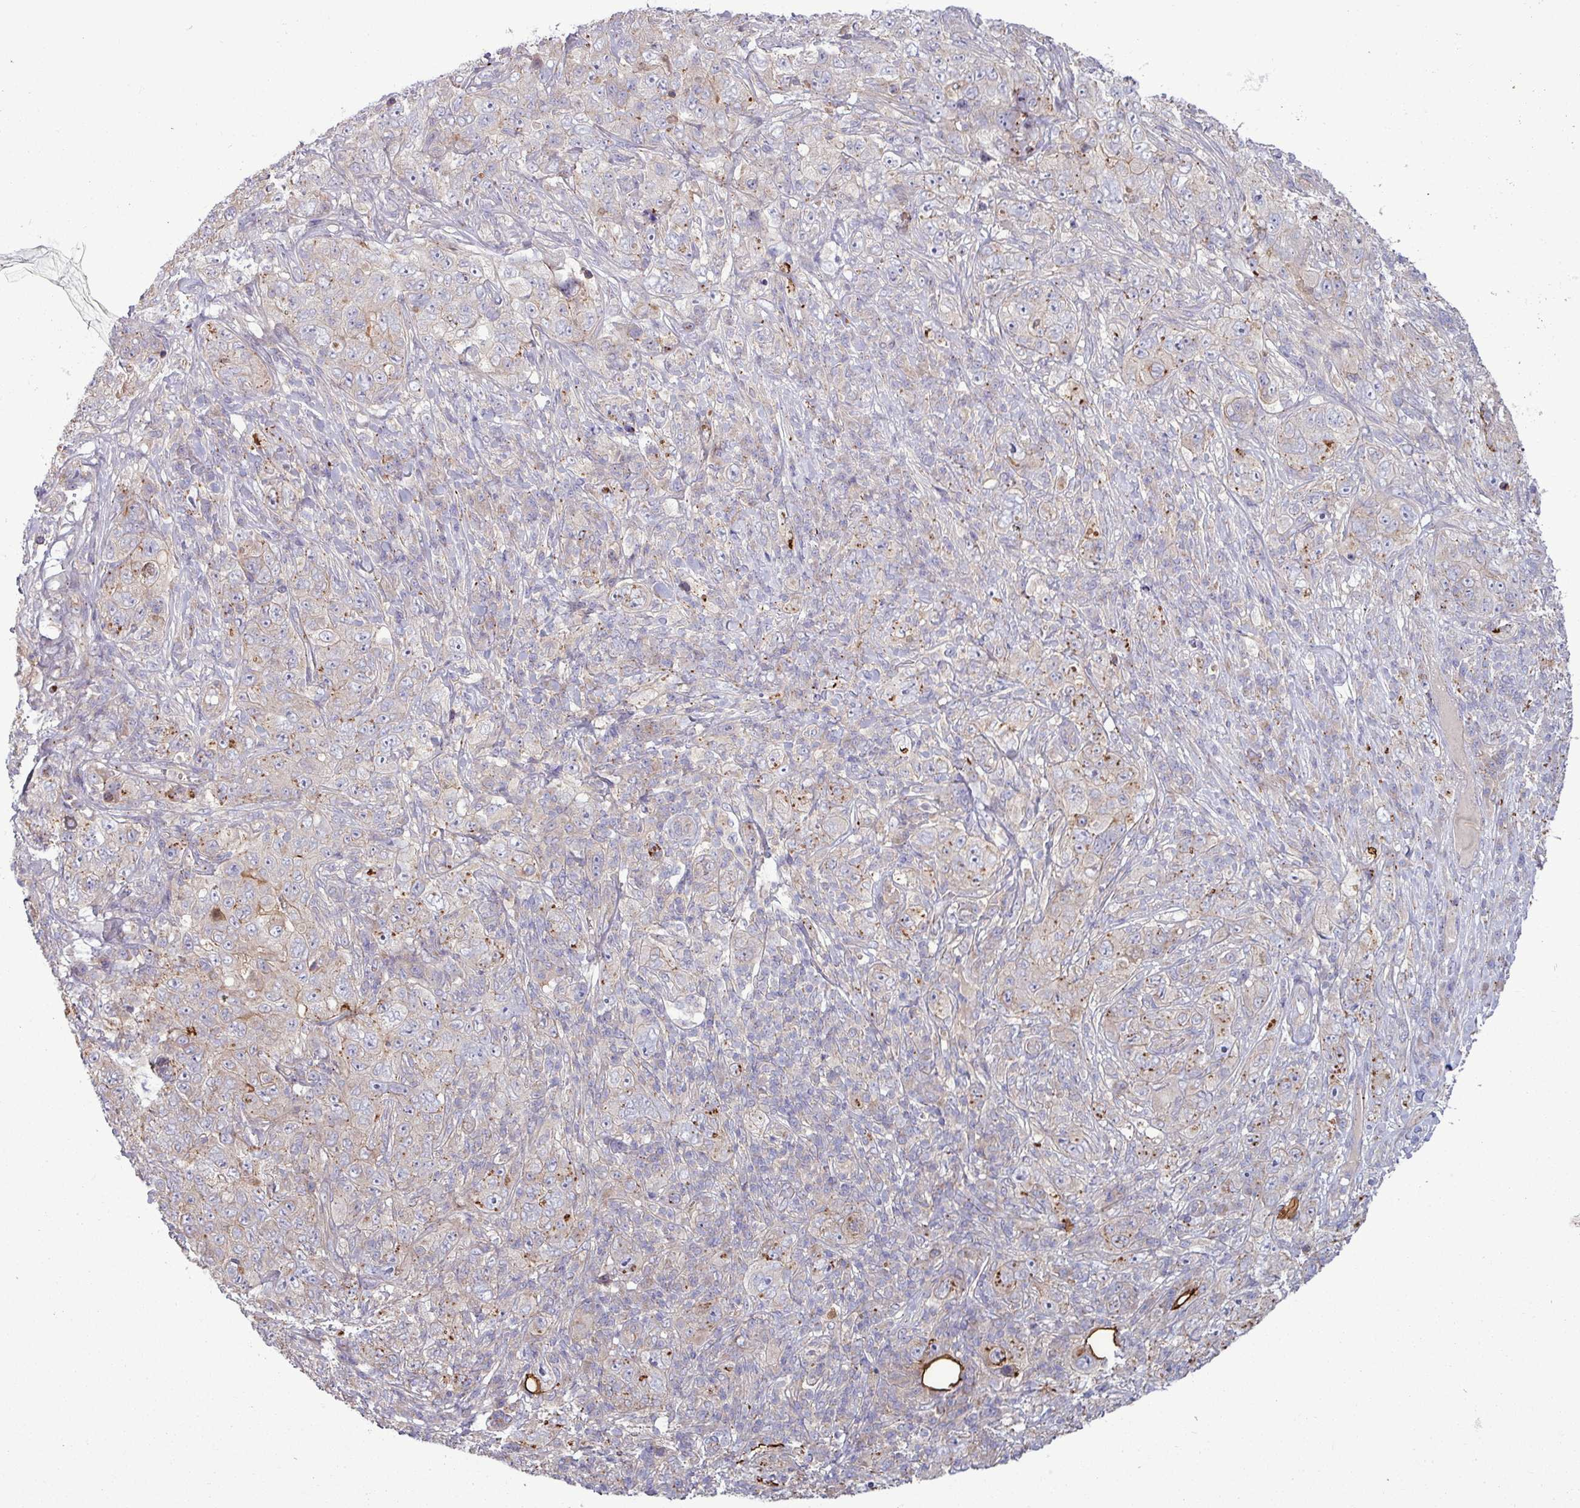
{"staining": {"intensity": "moderate", "quantity": "<25%", "location": "cytoplasmic/membranous"}, "tissue": "pancreatic cancer", "cell_type": "Tumor cells", "image_type": "cancer", "snomed": [{"axis": "morphology", "description": "Adenocarcinoma, NOS"}, {"axis": "topography", "description": "Pancreas"}], "caption": "Brown immunohistochemical staining in pancreatic cancer (adenocarcinoma) displays moderate cytoplasmic/membranous staining in approximately <25% of tumor cells.", "gene": "PLIN2", "patient": {"sex": "male", "age": 68}}